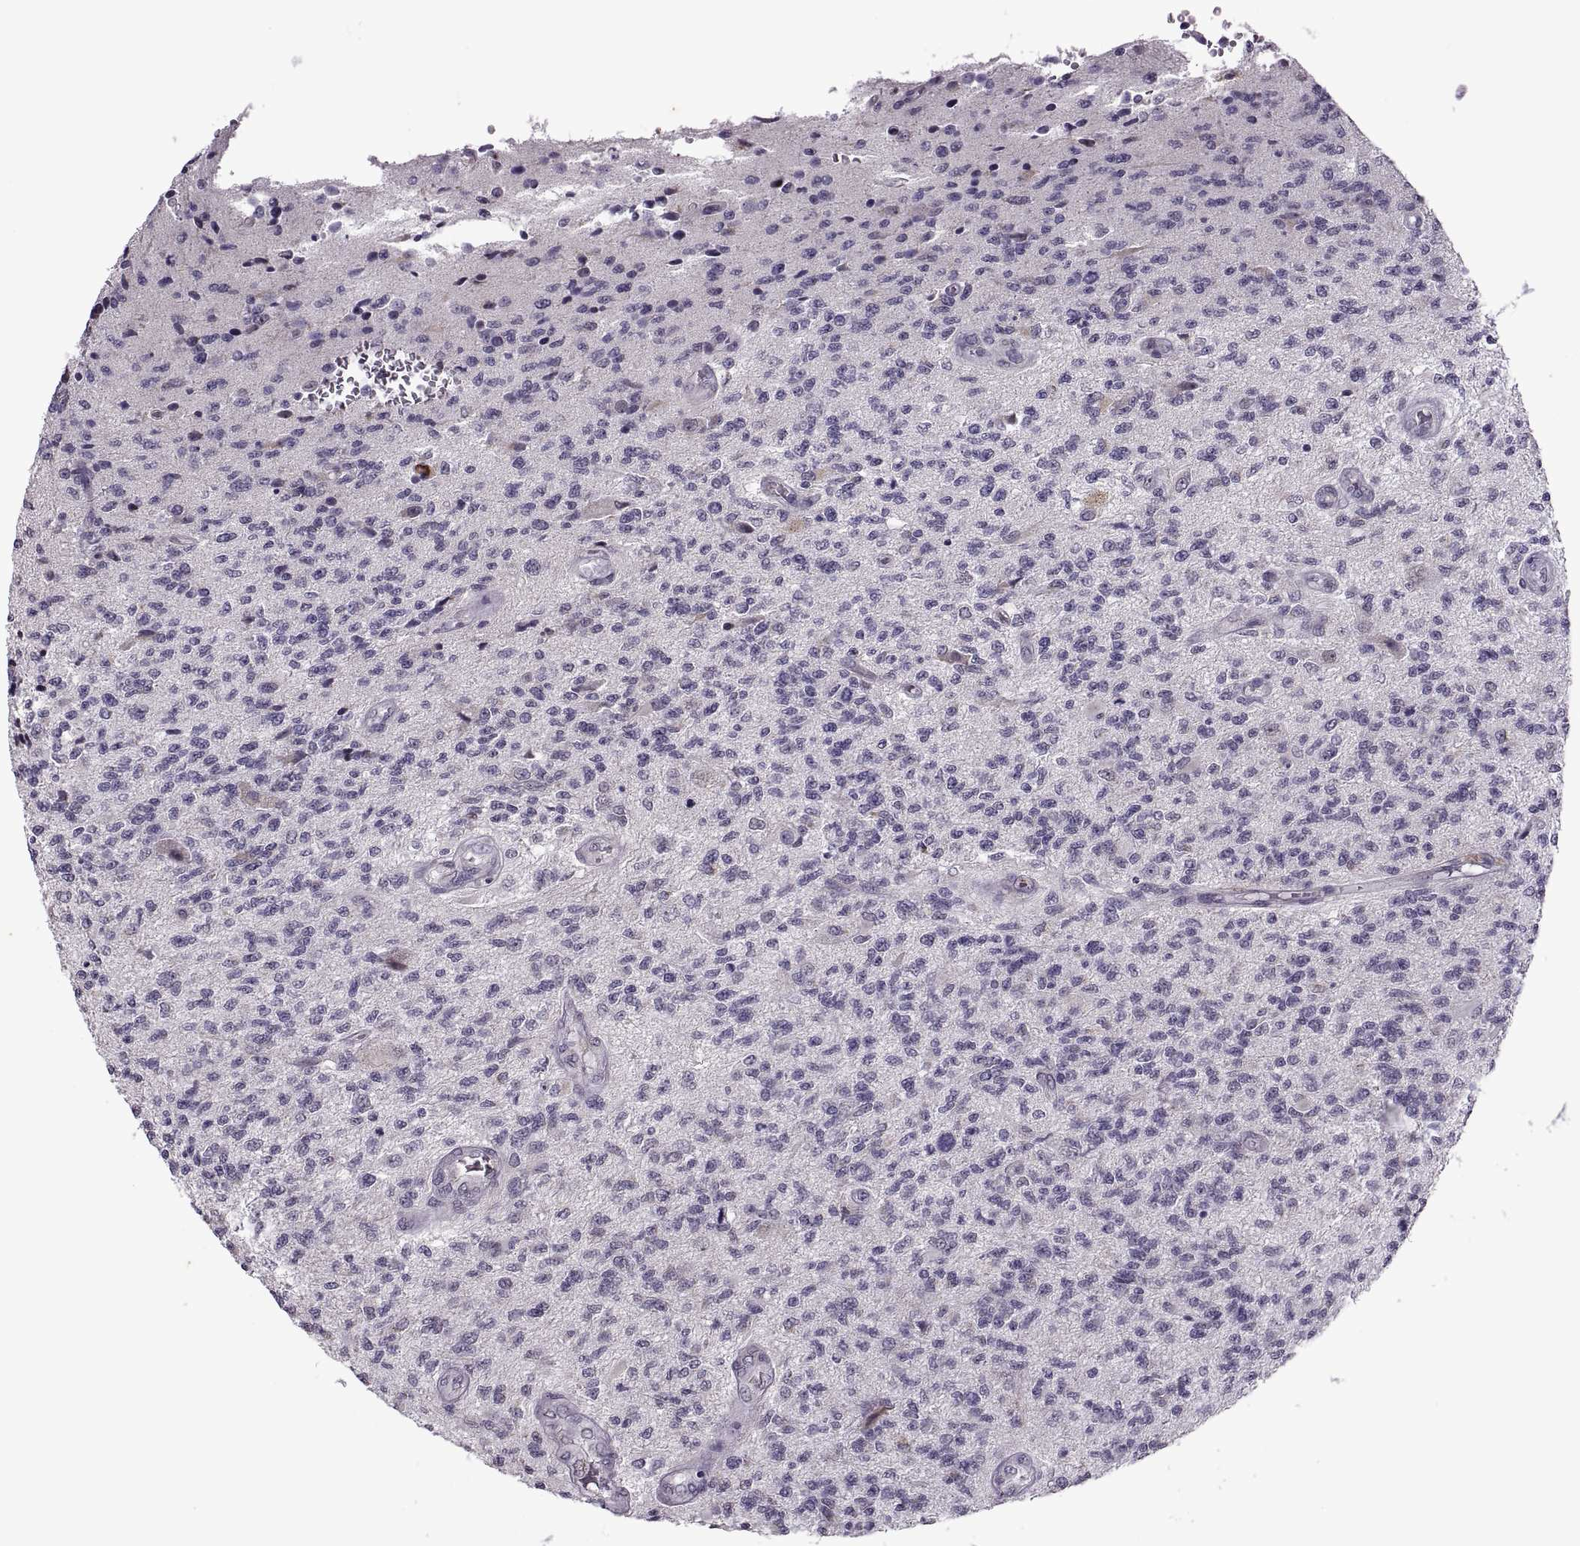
{"staining": {"intensity": "negative", "quantity": "none", "location": "none"}, "tissue": "glioma", "cell_type": "Tumor cells", "image_type": "cancer", "snomed": [{"axis": "morphology", "description": "Glioma, malignant, High grade"}, {"axis": "topography", "description": "Brain"}], "caption": "High magnification brightfield microscopy of malignant glioma (high-grade) stained with DAB (3,3'-diaminobenzidine) (brown) and counterstained with hematoxylin (blue): tumor cells show no significant expression.", "gene": "PRSS37", "patient": {"sex": "male", "age": 56}}